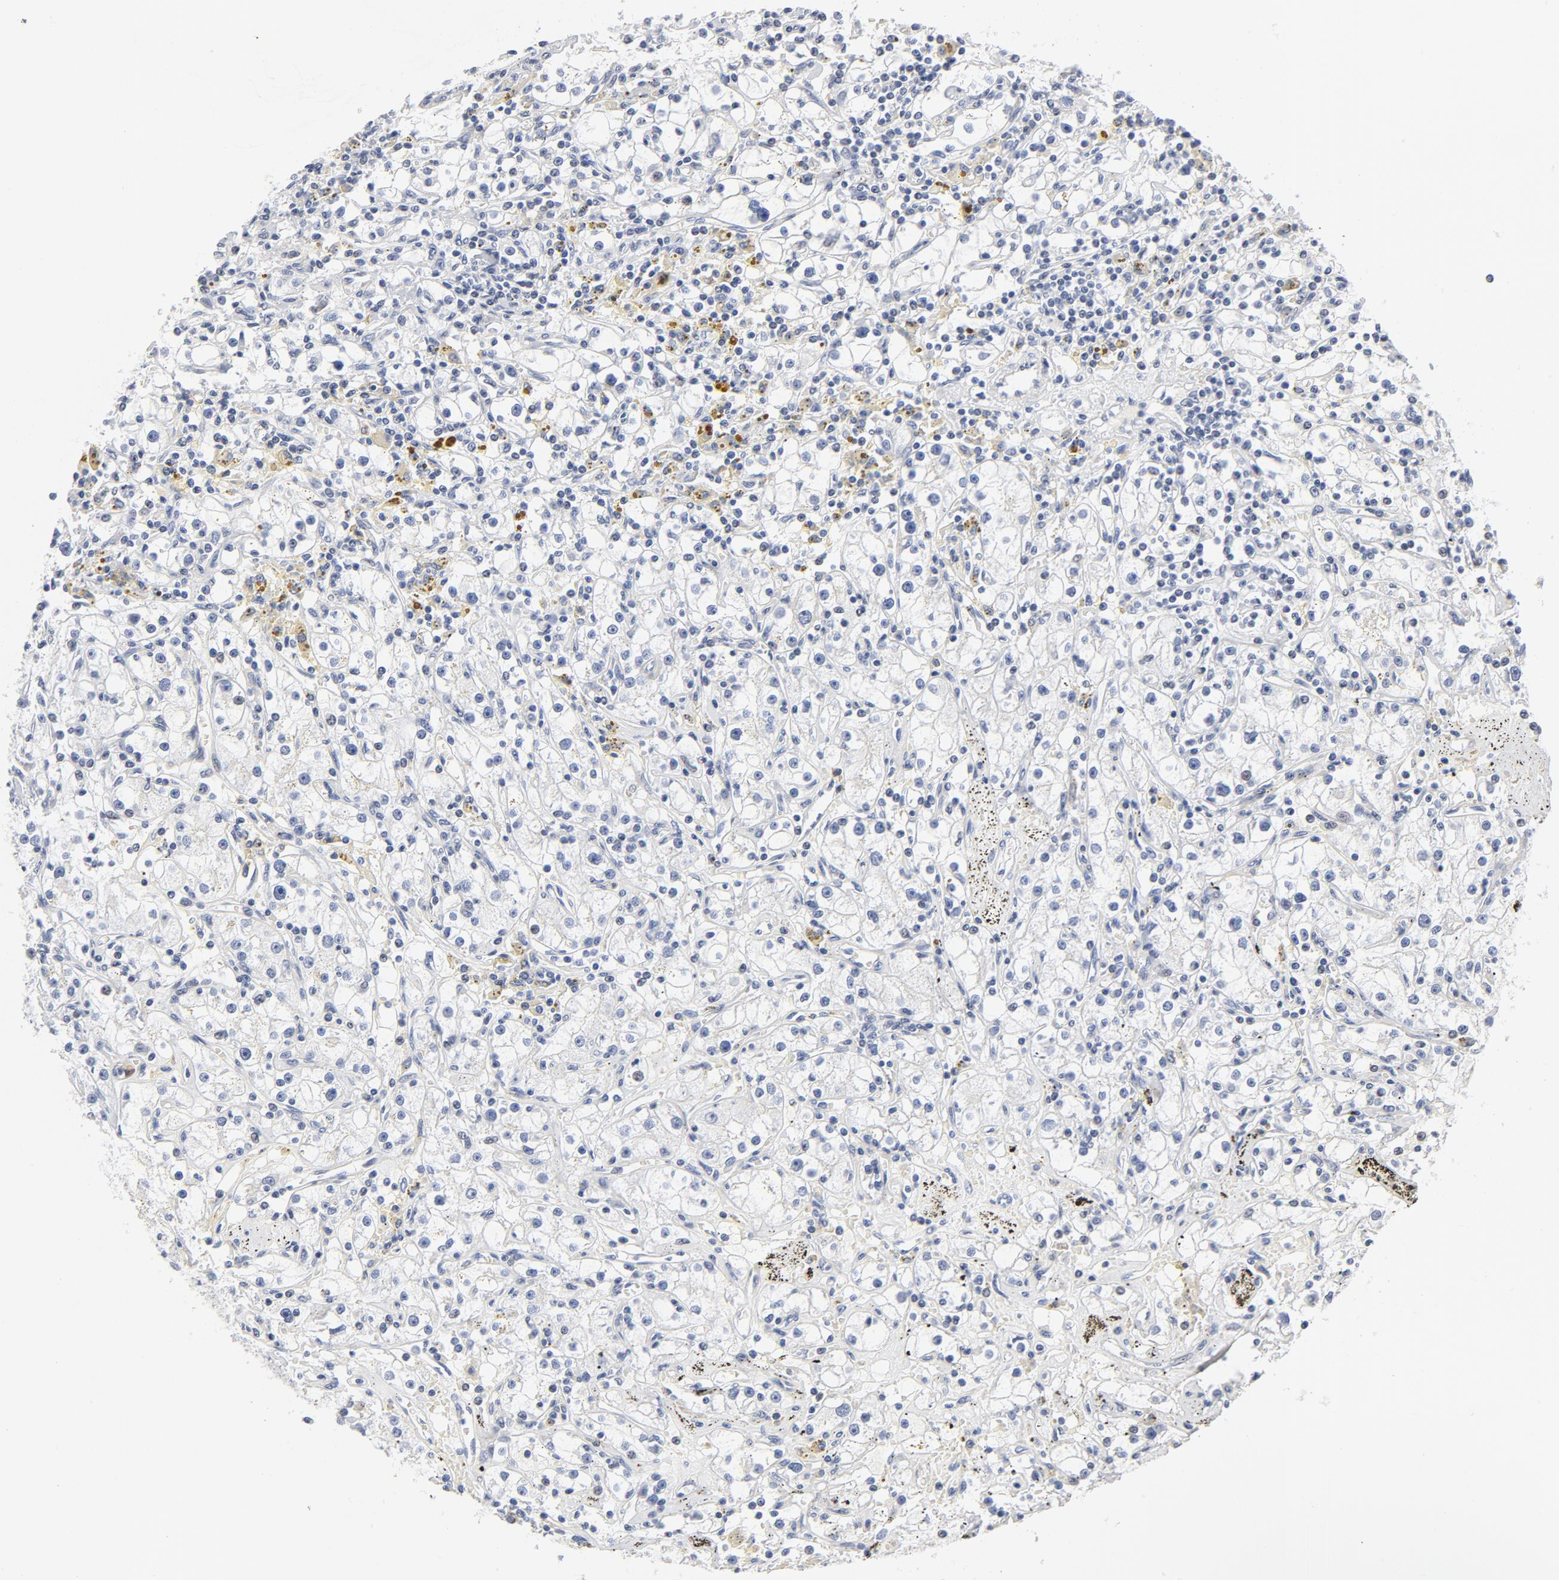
{"staining": {"intensity": "negative", "quantity": "none", "location": "none"}, "tissue": "renal cancer", "cell_type": "Tumor cells", "image_type": "cancer", "snomed": [{"axis": "morphology", "description": "Adenocarcinoma, NOS"}, {"axis": "topography", "description": "Kidney"}], "caption": "This is a image of immunohistochemistry staining of renal cancer, which shows no staining in tumor cells.", "gene": "KCNK13", "patient": {"sex": "male", "age": 56}}